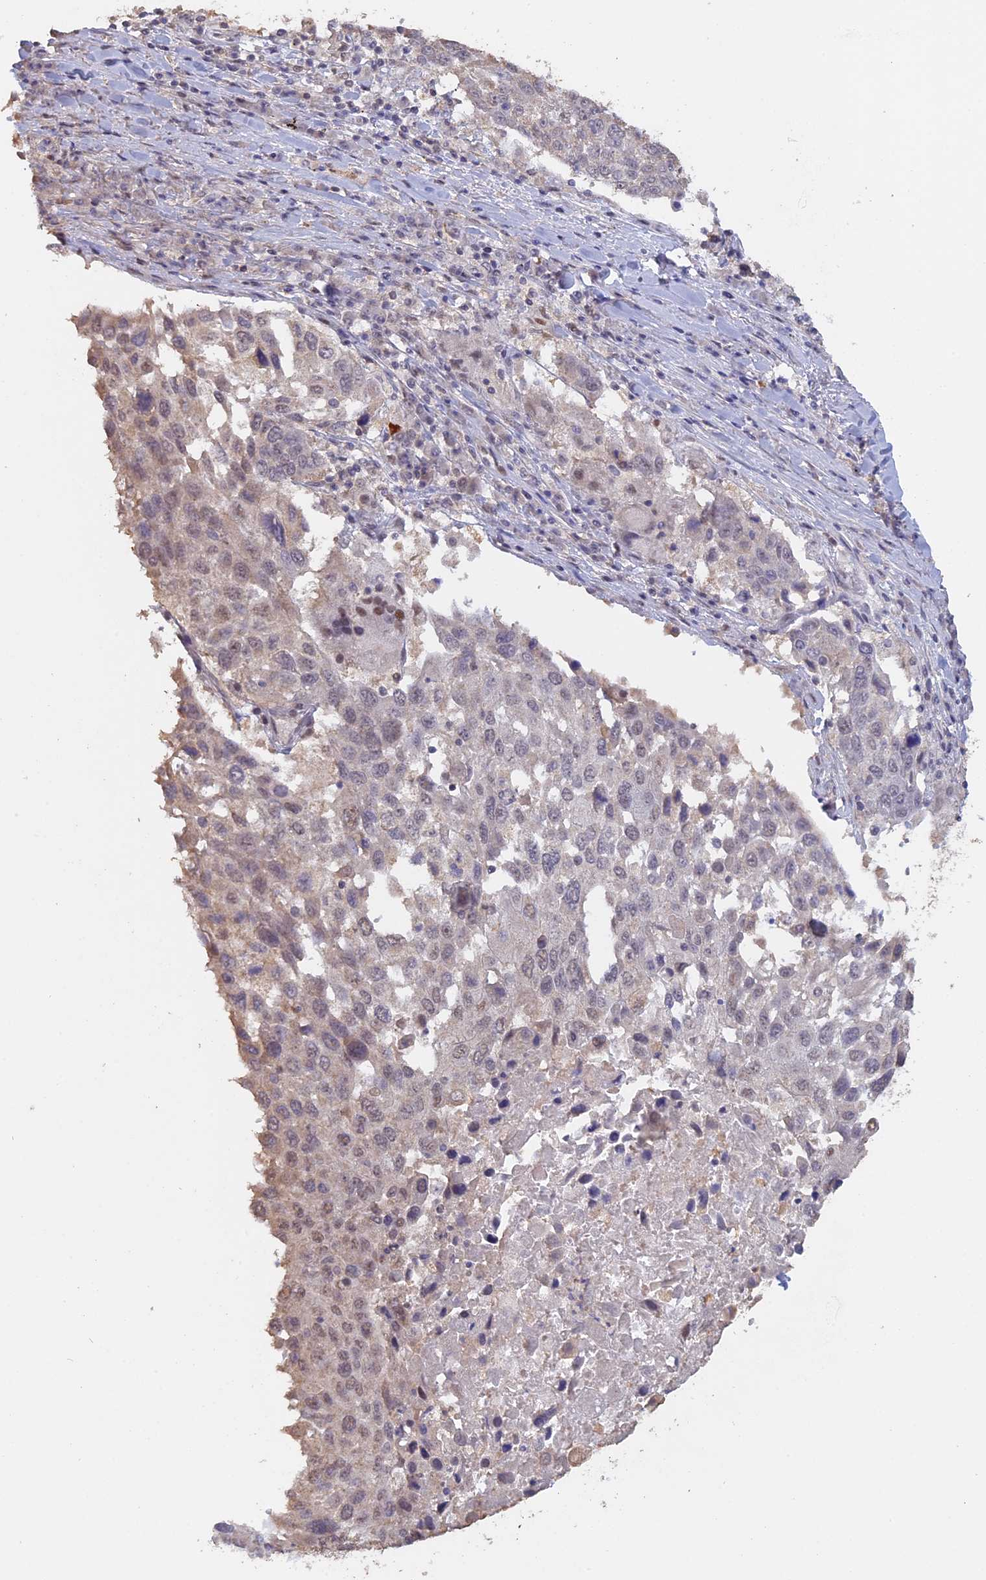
{"staining": {"intensity": "weak", "quantity": "<25%", "location": "nuclear"}, "tissue": "lung cancer", "cell_type": "Tumor cells", "image_type": "cancer", "snomed": [{"axis": "morphology", "description": "Squamous cell carcinoma, NOS"}, {"axis": "topography", "description": "Lung"}], "caption": "Tumor cells show no significant staining in lung cancer (squamous cell carcinoma).", "gene": "PSMC6", "patient": {"sex": "male", "age": 65}}